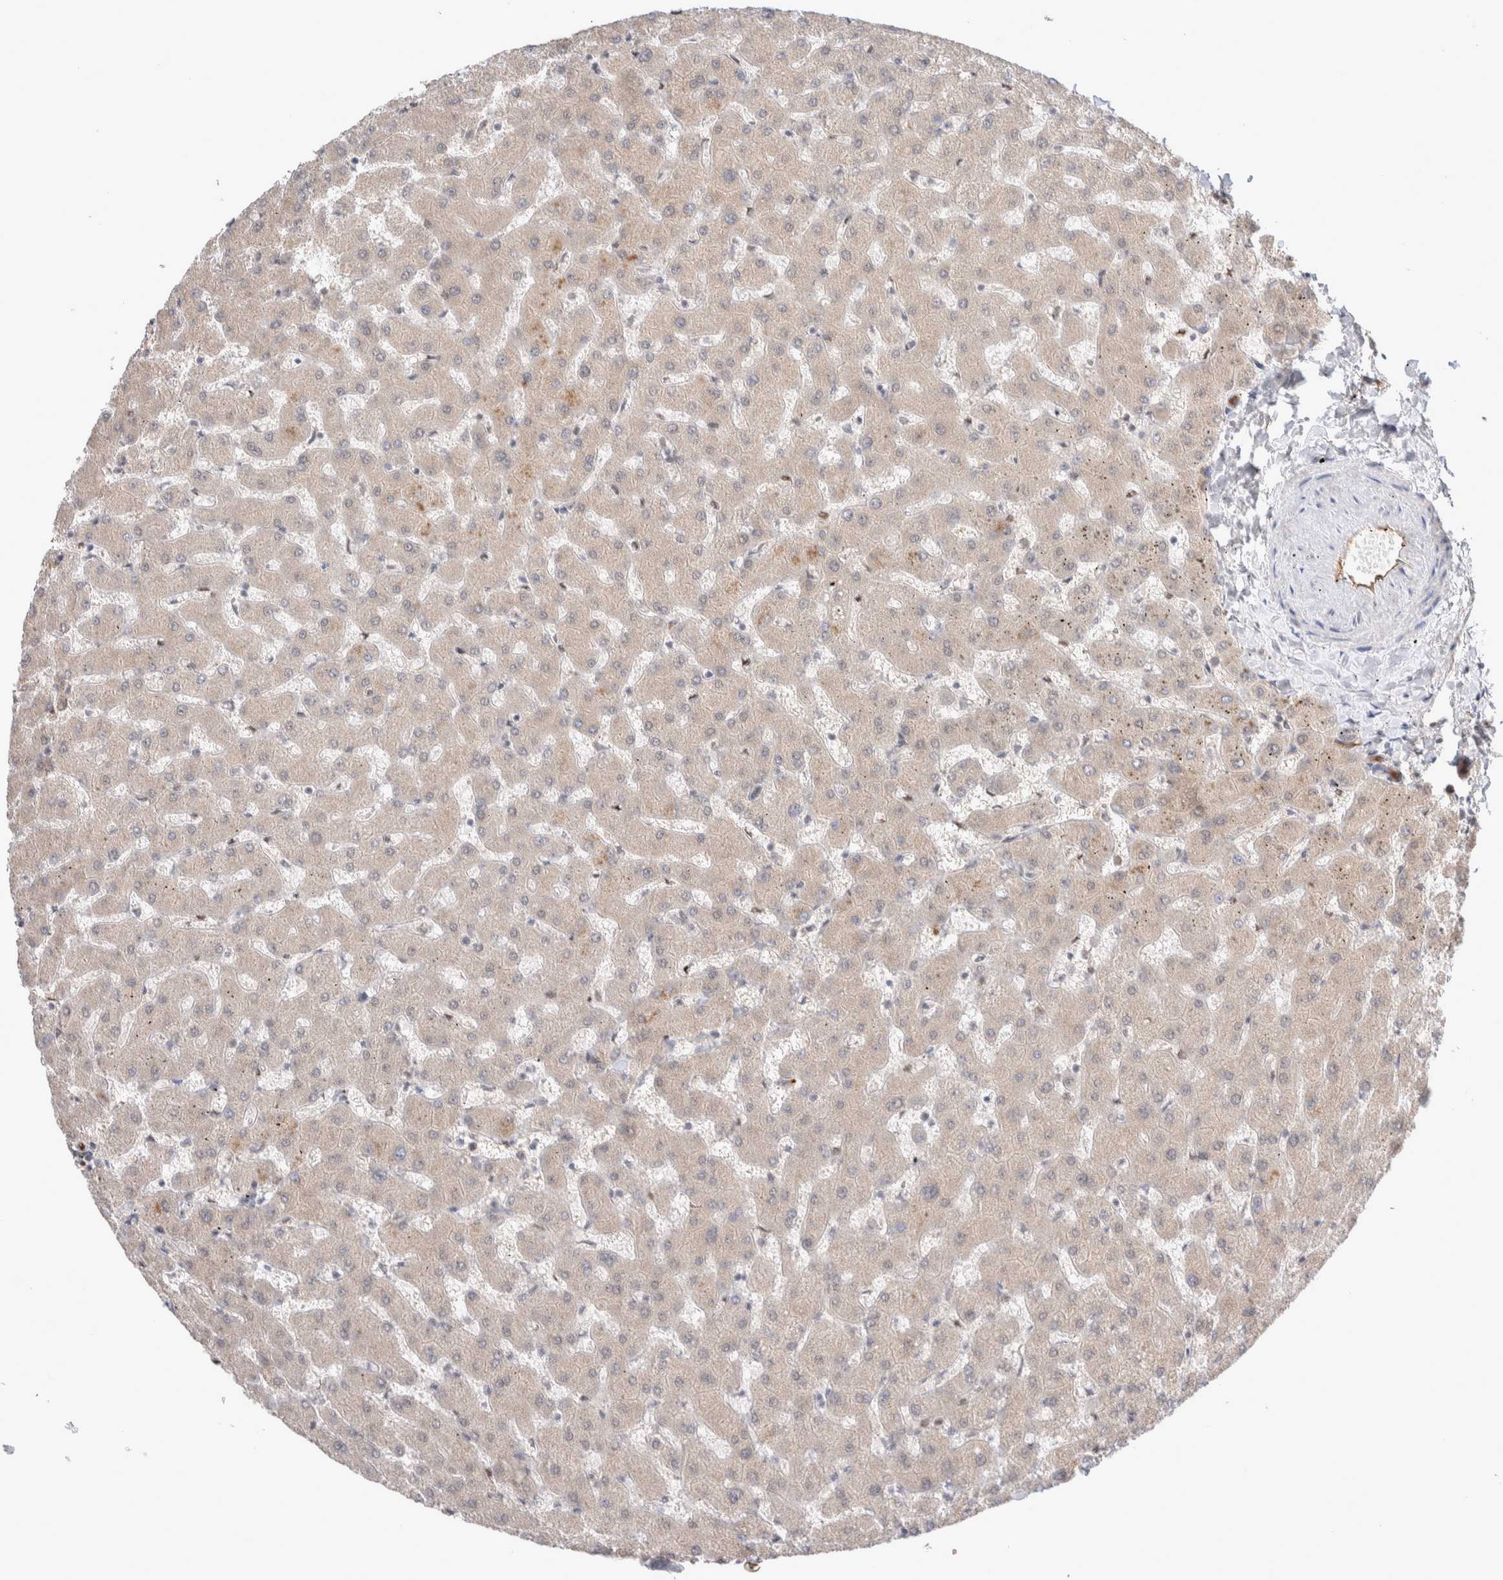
{"staining": {"intensity": "weak", "quantity": "<25%", "location": "nuclear"}, "tissue": "liver", "cell_type": "Cholangiocytes", "image_type": "normal", "snomed": [{"axis": "morphology", "description": "Normal tissue, NOS"}, {"axis": "topography", "description": "Liver"}], "caption": "Immunohistochemistry micrograph of unremarkable human liver stained for a protein (brown), which exhibits no staining in cholangiocytes.", "gene": "ZNF704", "patient": {"sex": "female", "age": 63}}